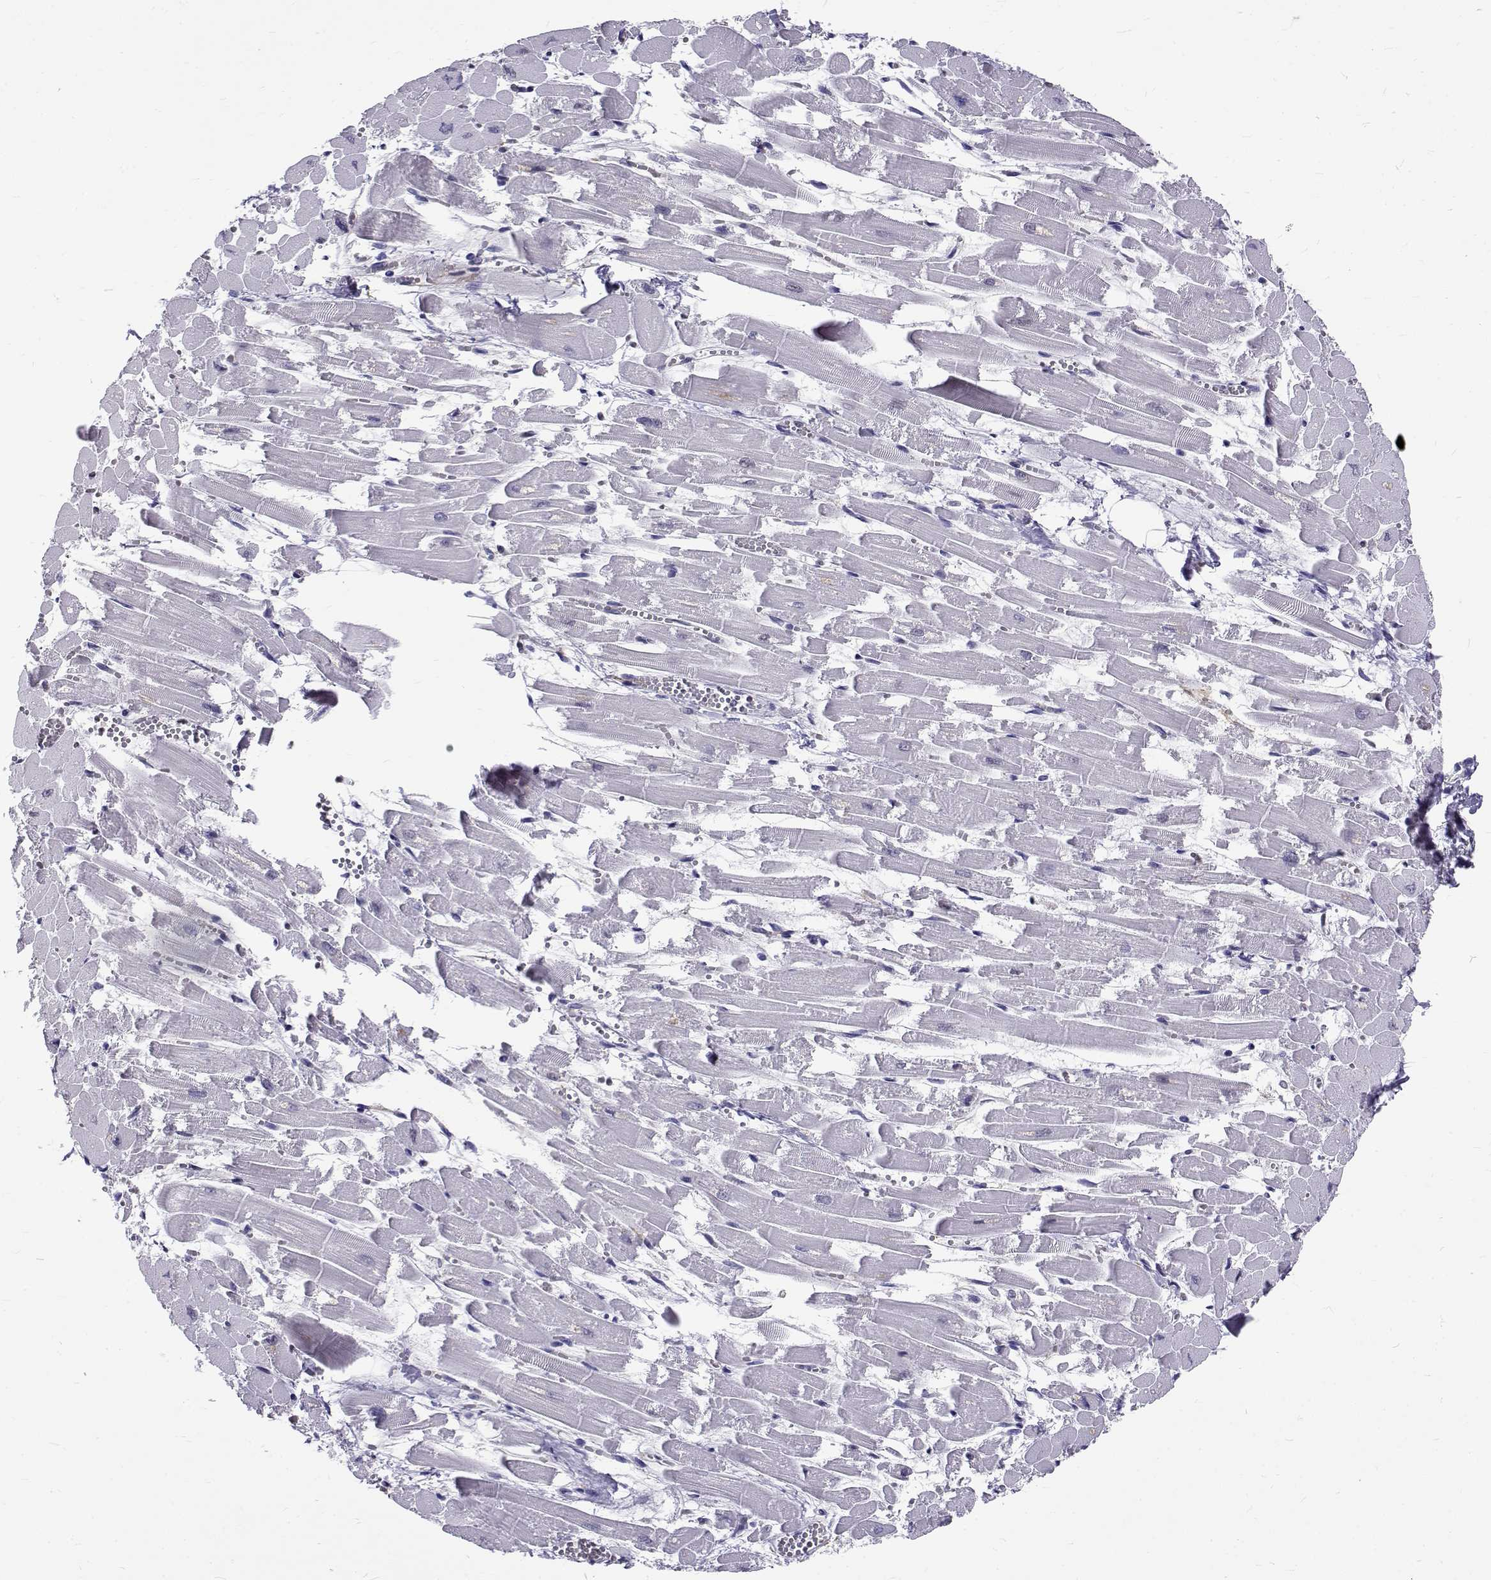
{"staining": {"intensity": "negative", "quantity": "none", "location": "none"}, "tissue": "heart muscle", "cell_type": "Cardiomyocytes", "image_type": "normal", "snomed": [{"axis": "morphology", "description": "Normal tissue, NOS"}, {"axis": "topography", "description": "Heart"}], "caption": "DAB immunohistochemical staining of unremarkable heart muscle exhibits no significant staining in cardiomyocytes.", "gene": "IGSF1", "patient": {"sex": "female", "age": 52}}